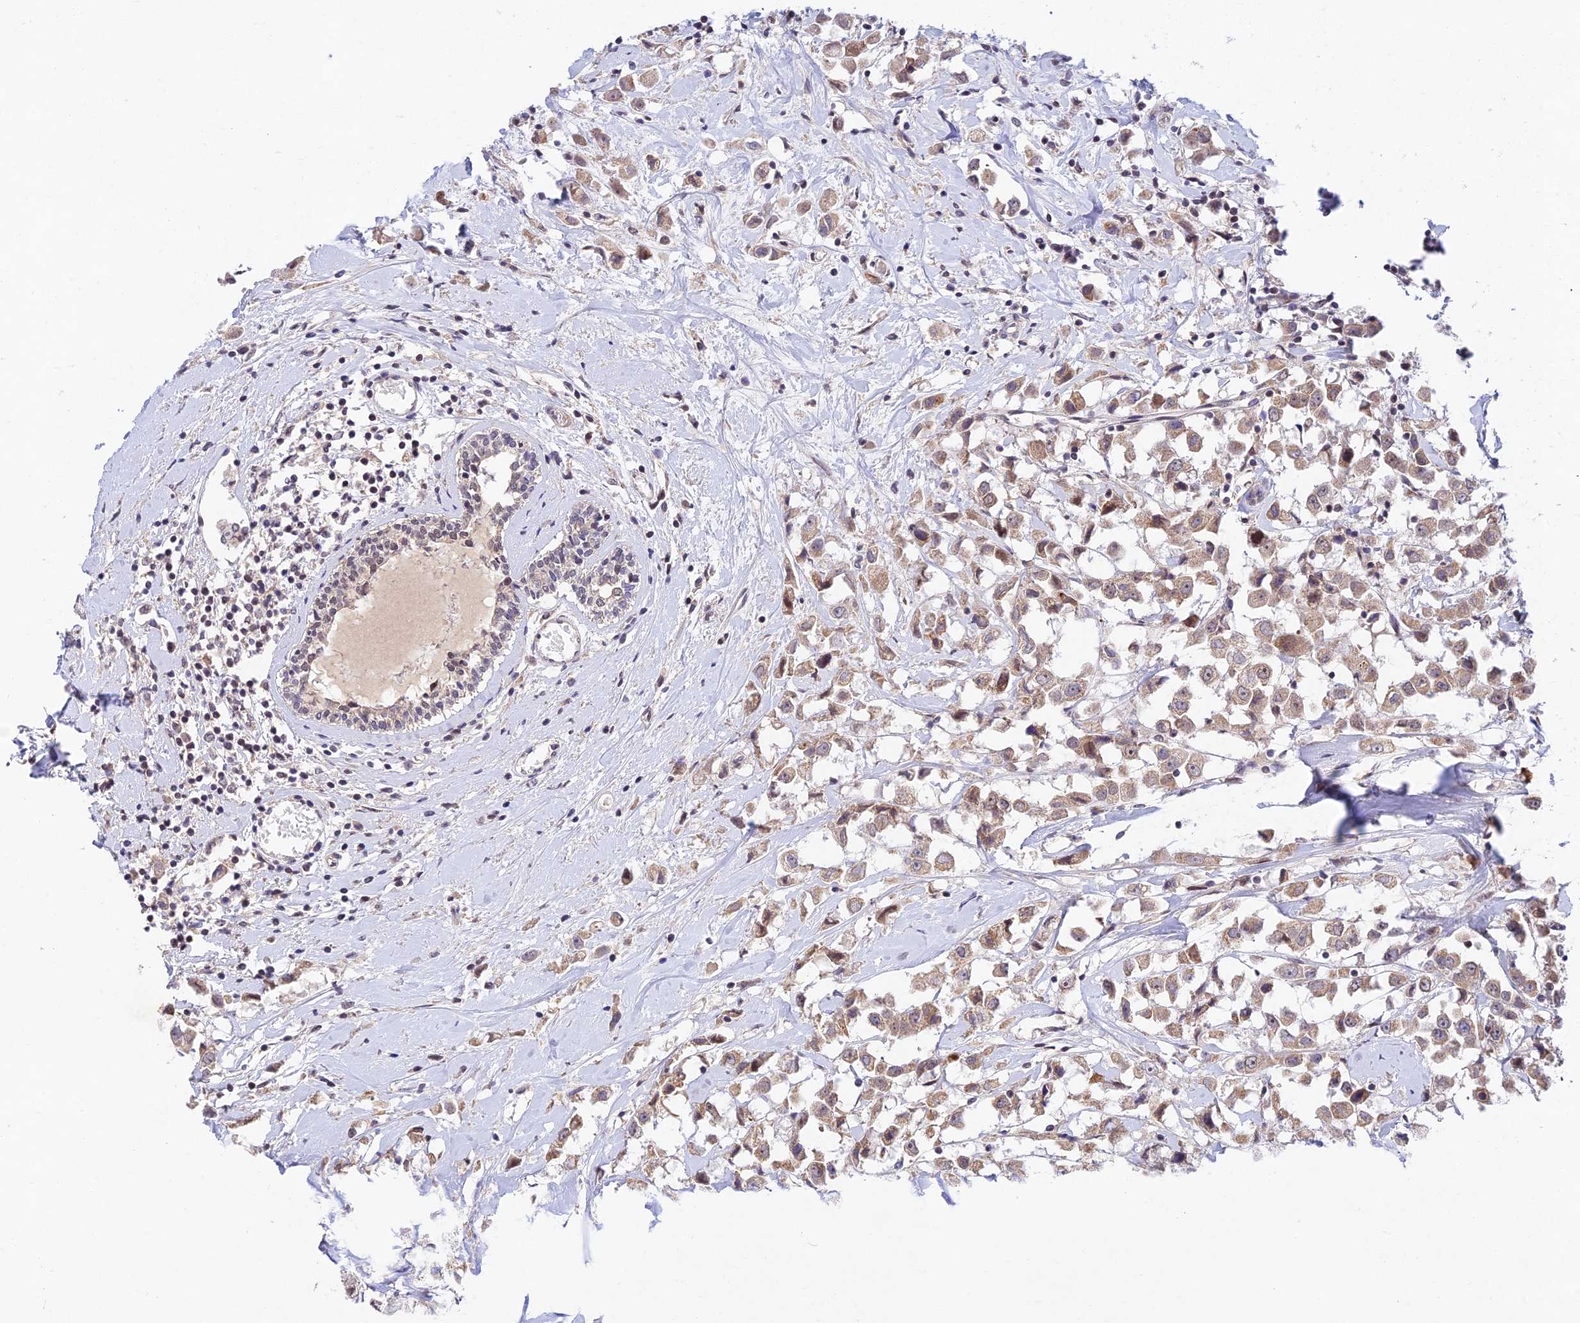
{"staining": {"intensity": "weak", "quantity": ">75%", "location": "cytoplasmic/membranous"}, "tissue": "breast cancer", "cell_type": "Tumor cells", "image_type": "cancer", "snomed": [{"axis": "morphology", "description": "Duct carcinoma"}, {"axis": "topography", "description": "Breast"}], "caption": "DAB immunohistochemical staining of human infiltrating ductal carcinoma (breast) shows weak cytoplasmic/membranous protein staining in about >75% of tumor cells.", "gene": "RAVER1", "patient": {"sex": "female", "age": 61}}